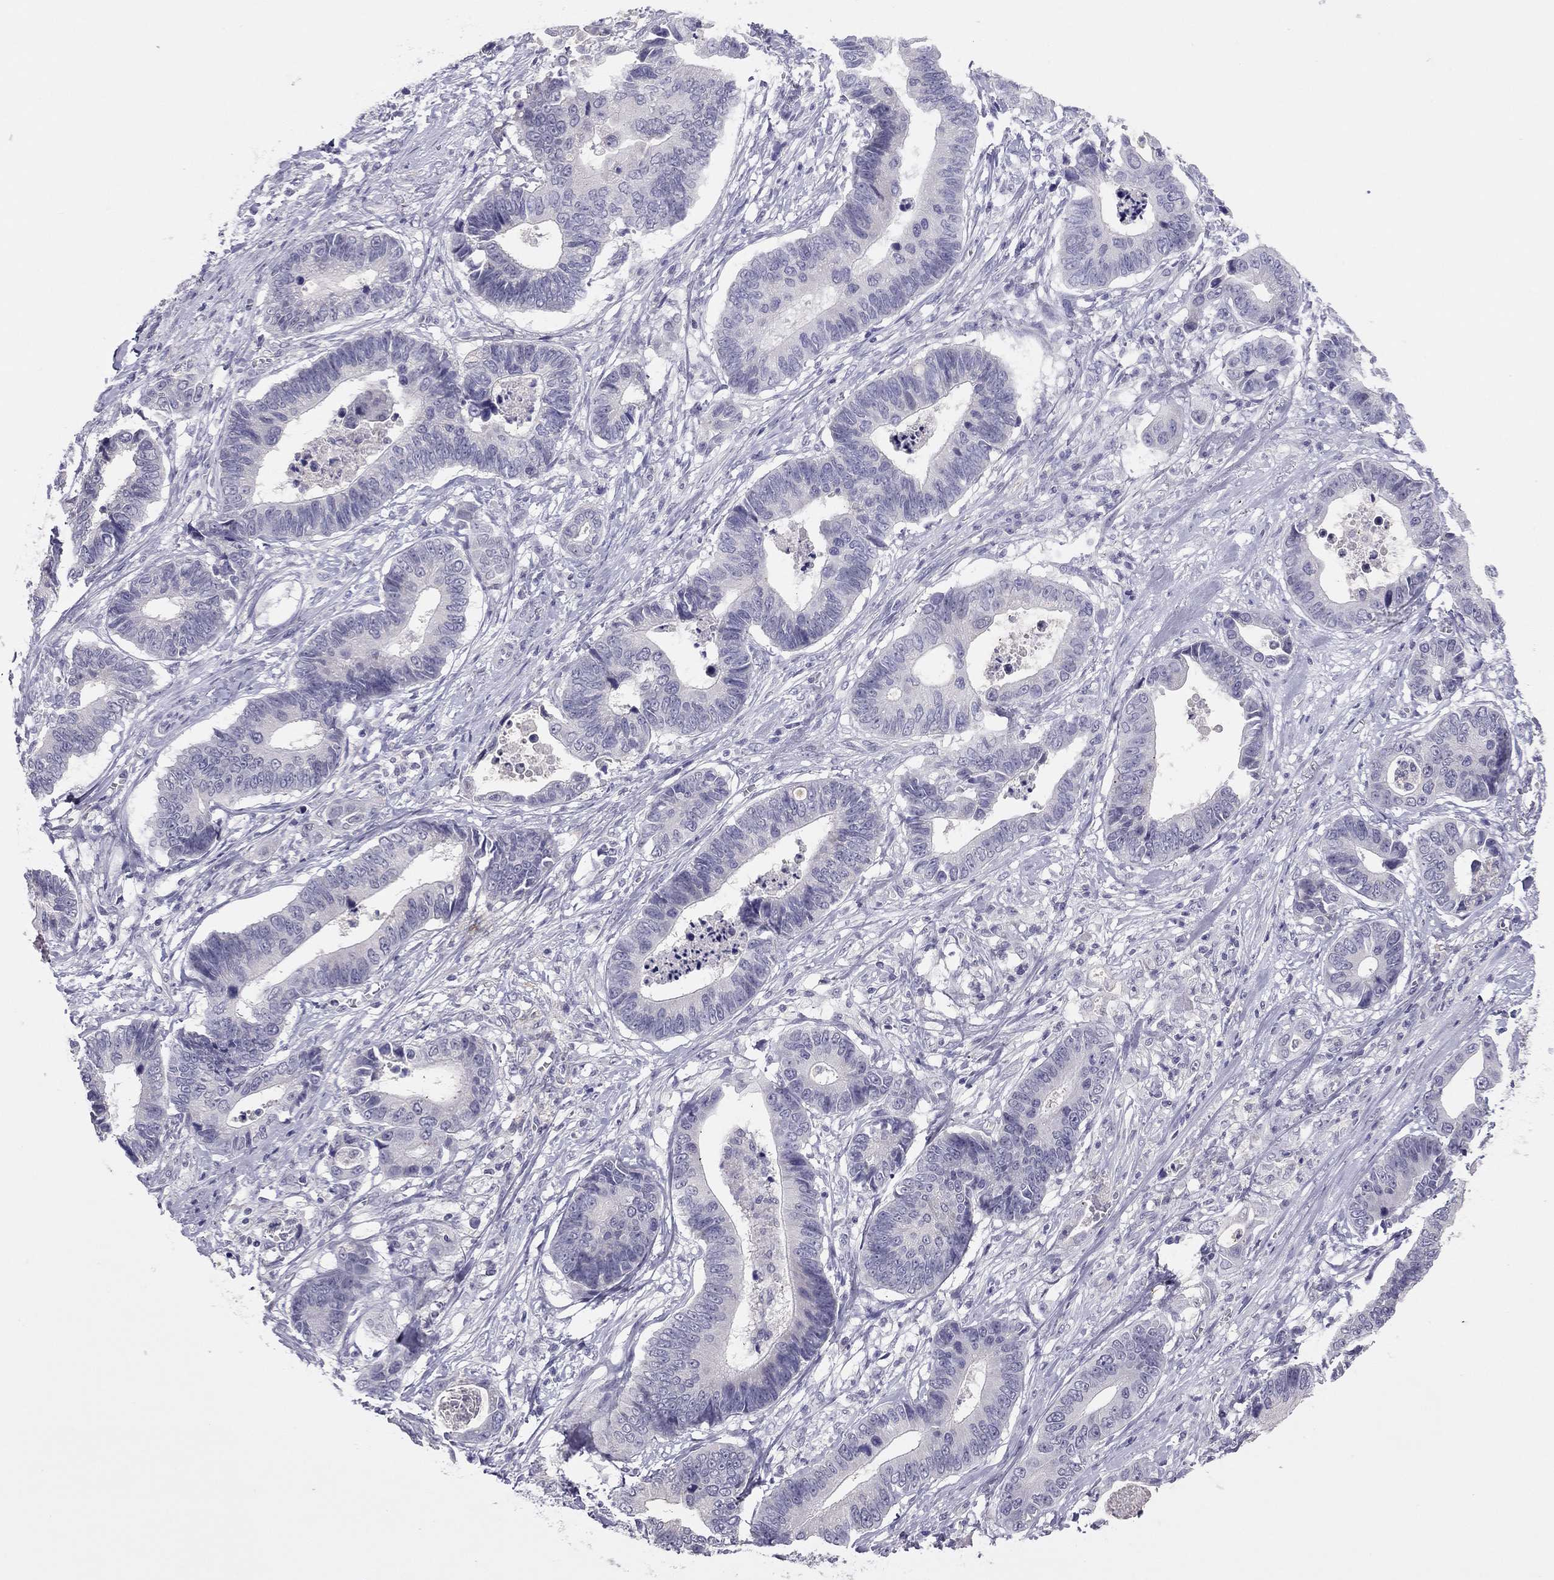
{"staining": {"intensity": "negative", "quantity": "none", "location": "none"}, "tissue": "stomach cancer", "cell_type": "Tumor cells", "image_type": "cancer", "snomed": [{"axis": "morphology", "description": "Adenocarcinoma, NOS"}, {"axis": "topography", "description": "Stomach"}], "caption": "IHC of human adenocarcinoma (stomach) reveals no staining in tumor cells.", "gene": "ADORA2A", "patient": {"sex": "male", "age": 84}}